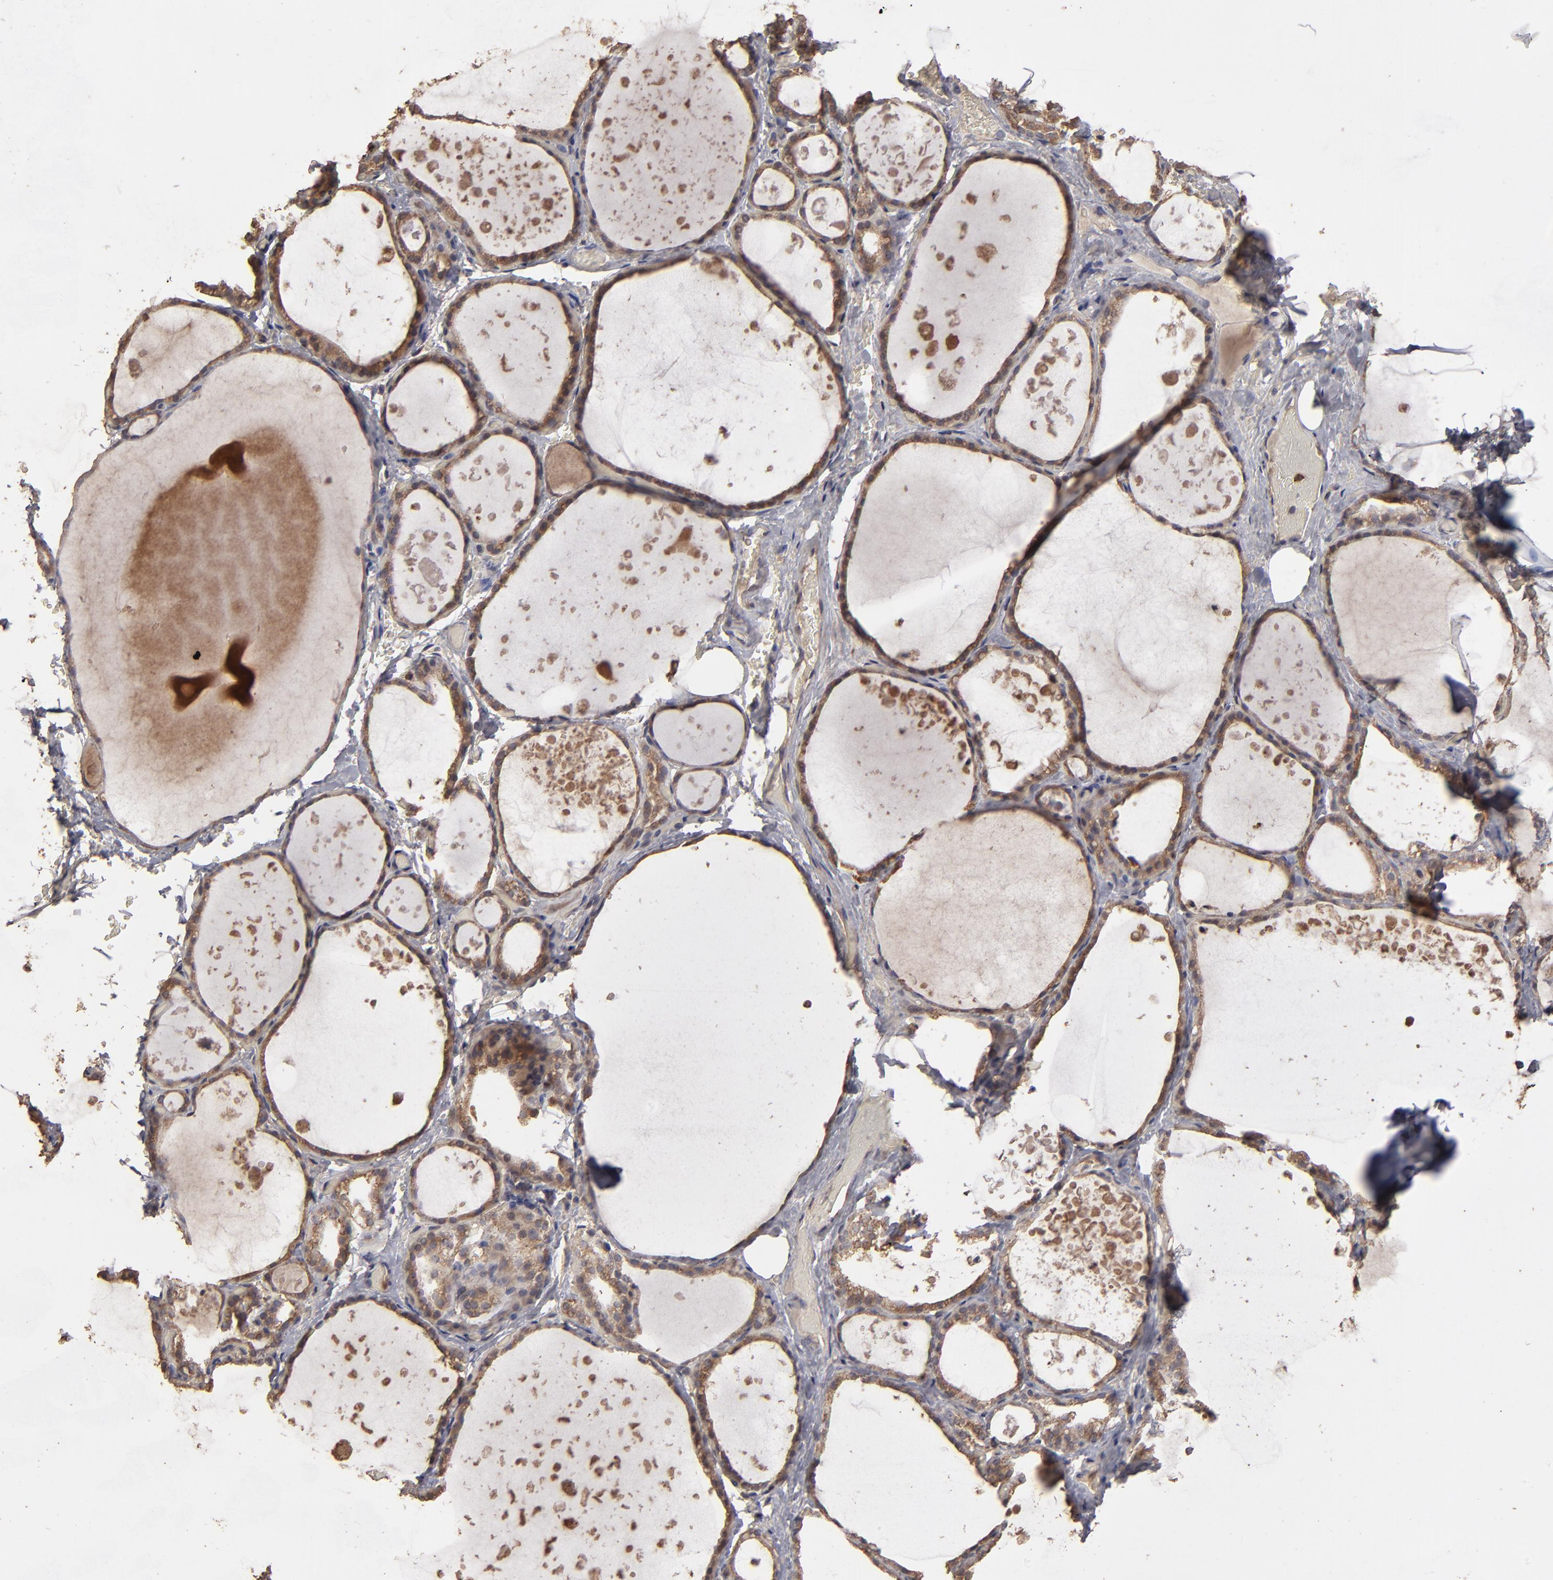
{"staining": {"intensity": "moderate", "quantity": ">75%", "location": "cytoplasmic/membranous"}, "tissue": "thyroid gland", "cell_type": "Glandular cells", "image_type": "normal", "snomed": [{"axis": "morphology", "description": "Normal tissue, NOS"}, {"axis": "topography", "description": "Thyroid gland"}], "caption": "Thyroid gland stained for a protein (brown) demonstrates moderate cytoplasmic/membranous positive staining in about >75% of glandular cells.", "gene": "MMP2", "patient": {"sex": "male", "age": 61}}